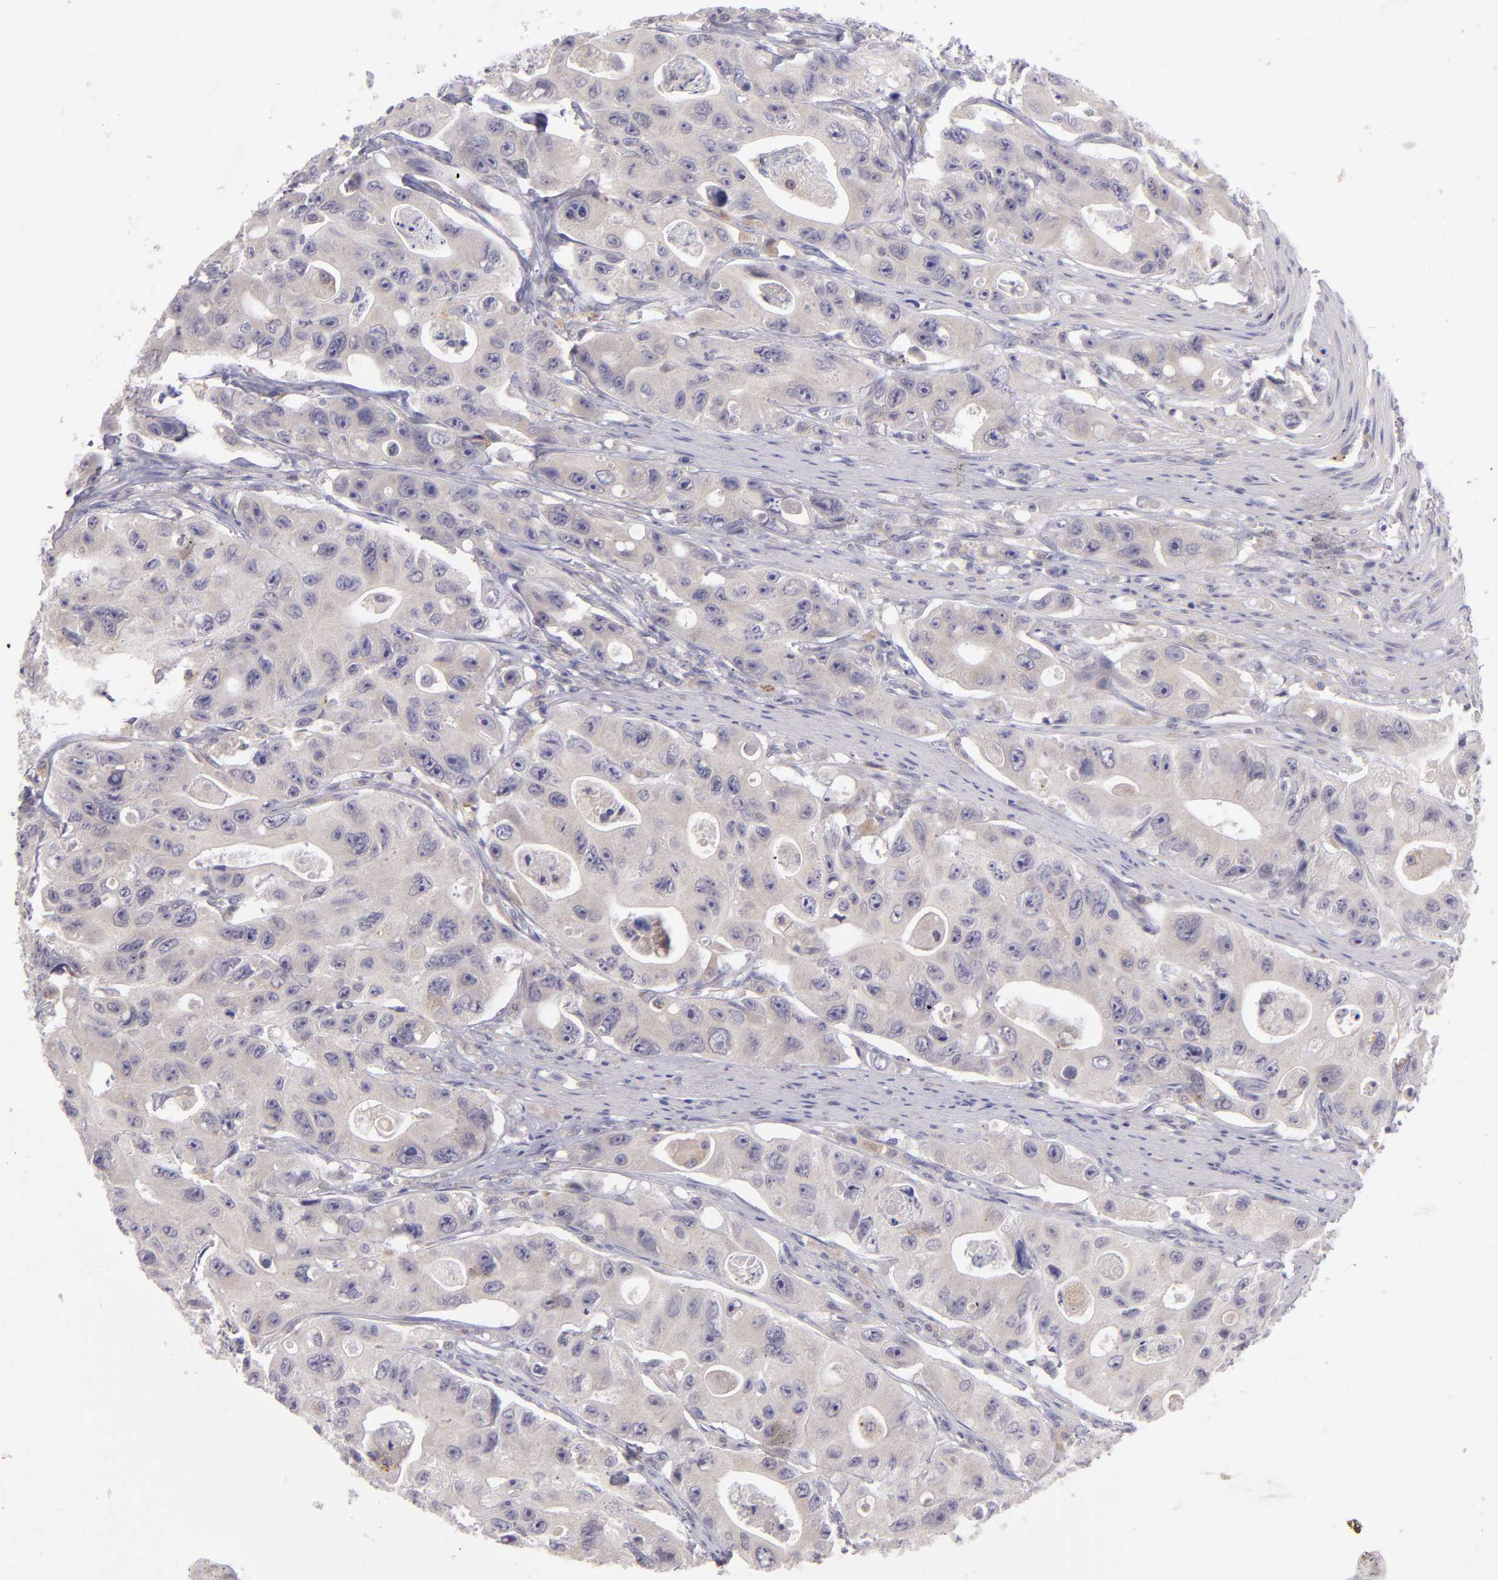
{"staining": {"intensity": "negative", "quantity": "none", "location": "none"}, "tissue": "colorectal cancer", "cell_type": "Tumor cells", "image_type": "cancer", "snomed": [{"axis": "morphology", "description": "Adenocarcinoma, NOS"}, {"axis": "topography", "description": "Colon"}], "caption": "Immunohistochemical staining of human adenocarcinoma (colorectal) demonstrates no significant expression in tumor cells. (DAB (3,3'-diaminobenzidine) immunohistochemistry (IHC) with hematoxylin counter stain).", "gene": "TRAF3", "patient": {"sex": "female", "age": 46}}